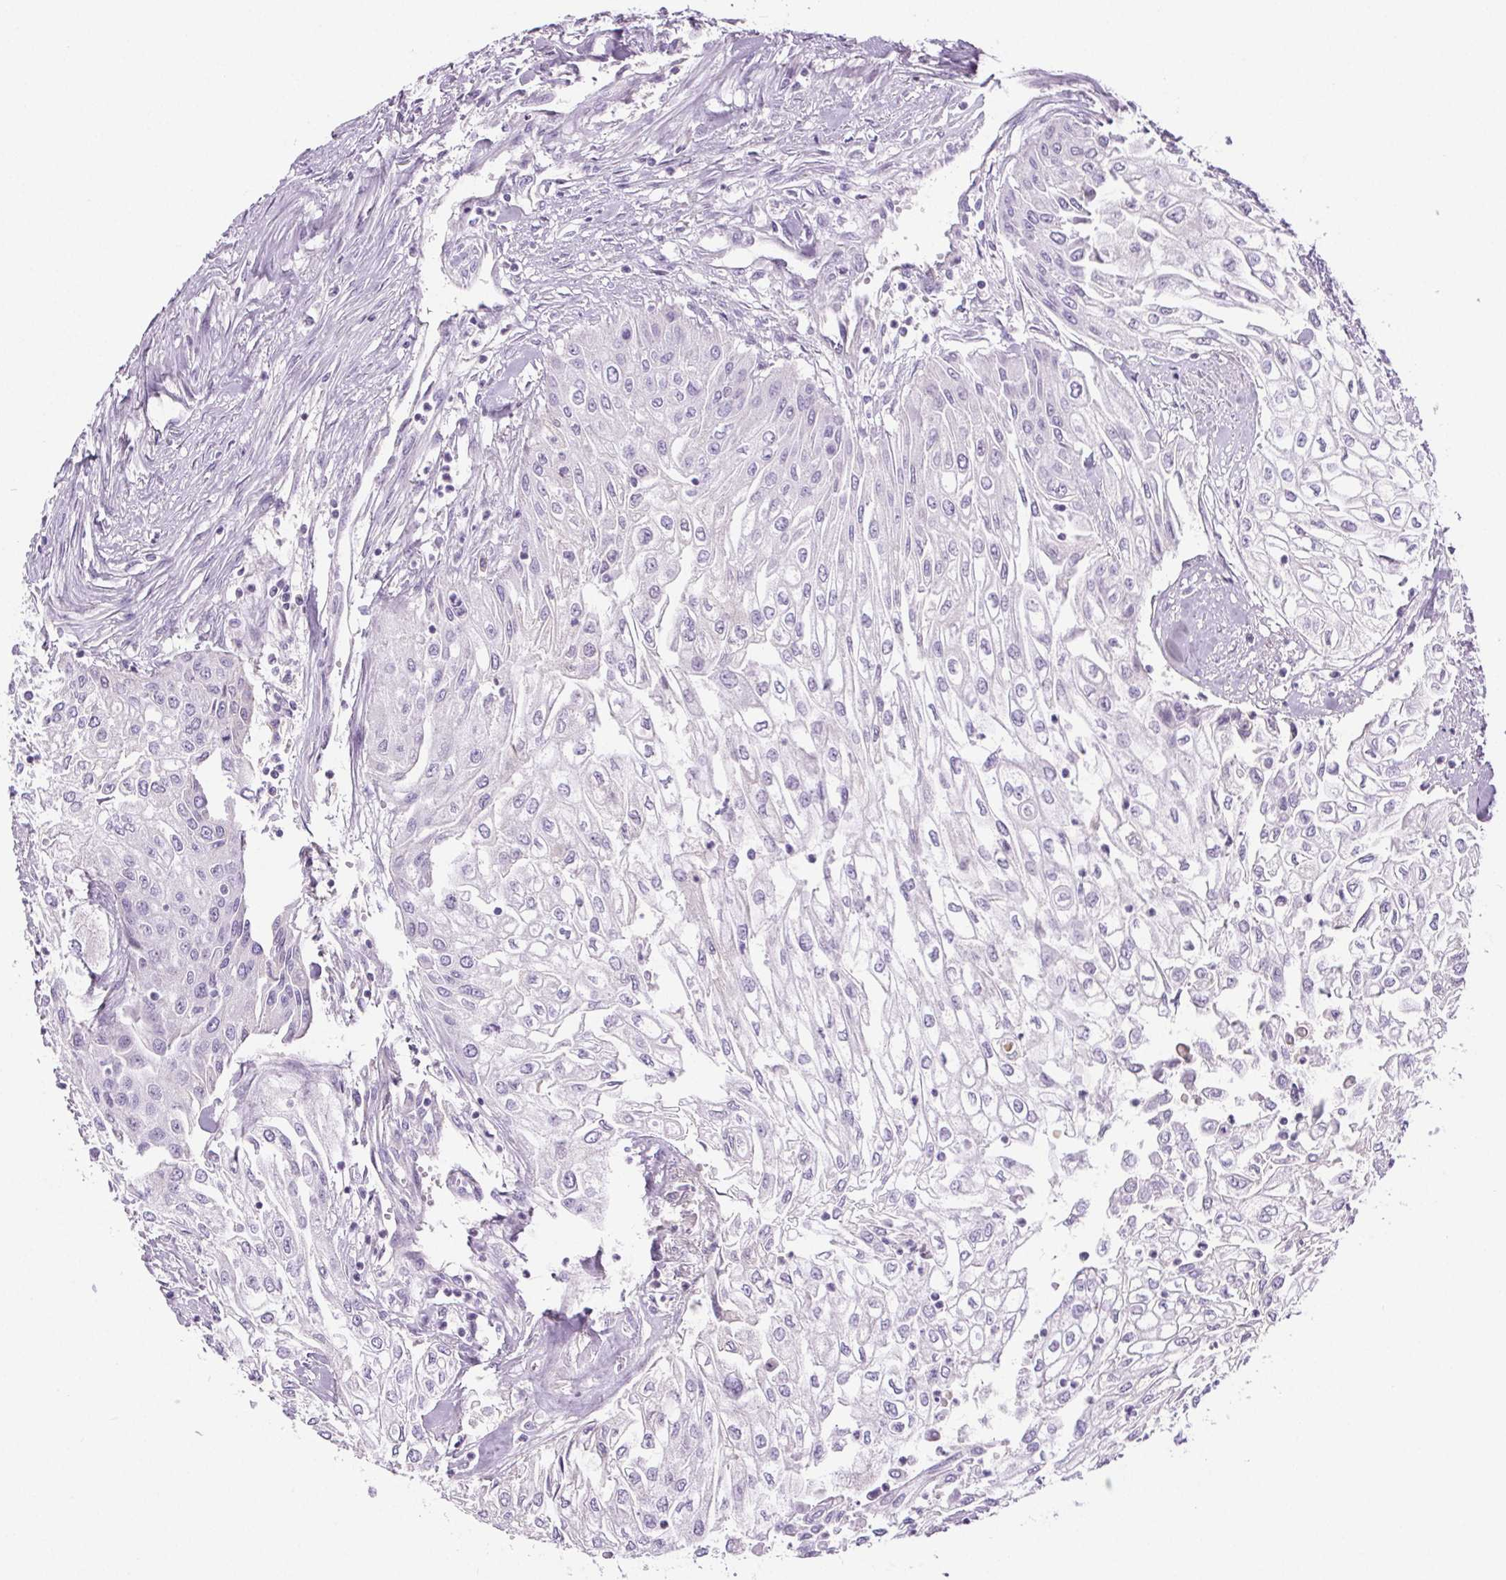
{"staining": {"intensity": "negative", "quantity": "none", "location": "none"}, "tissue": "urothelial cancer", "cell_type": "Tumor cells", "image_type": "cancer", "snomed": [{"axis": "morphology", "description": "Urothelial carcinoma, High grade"}, {"axis": "topography", "description": "Urinary bladder"}], "caption": "Tumor cells are negative for brown protein staining in urothelial cancer.", "gene": "CD5L", "patient": {"sex": "male", "age": 62}}